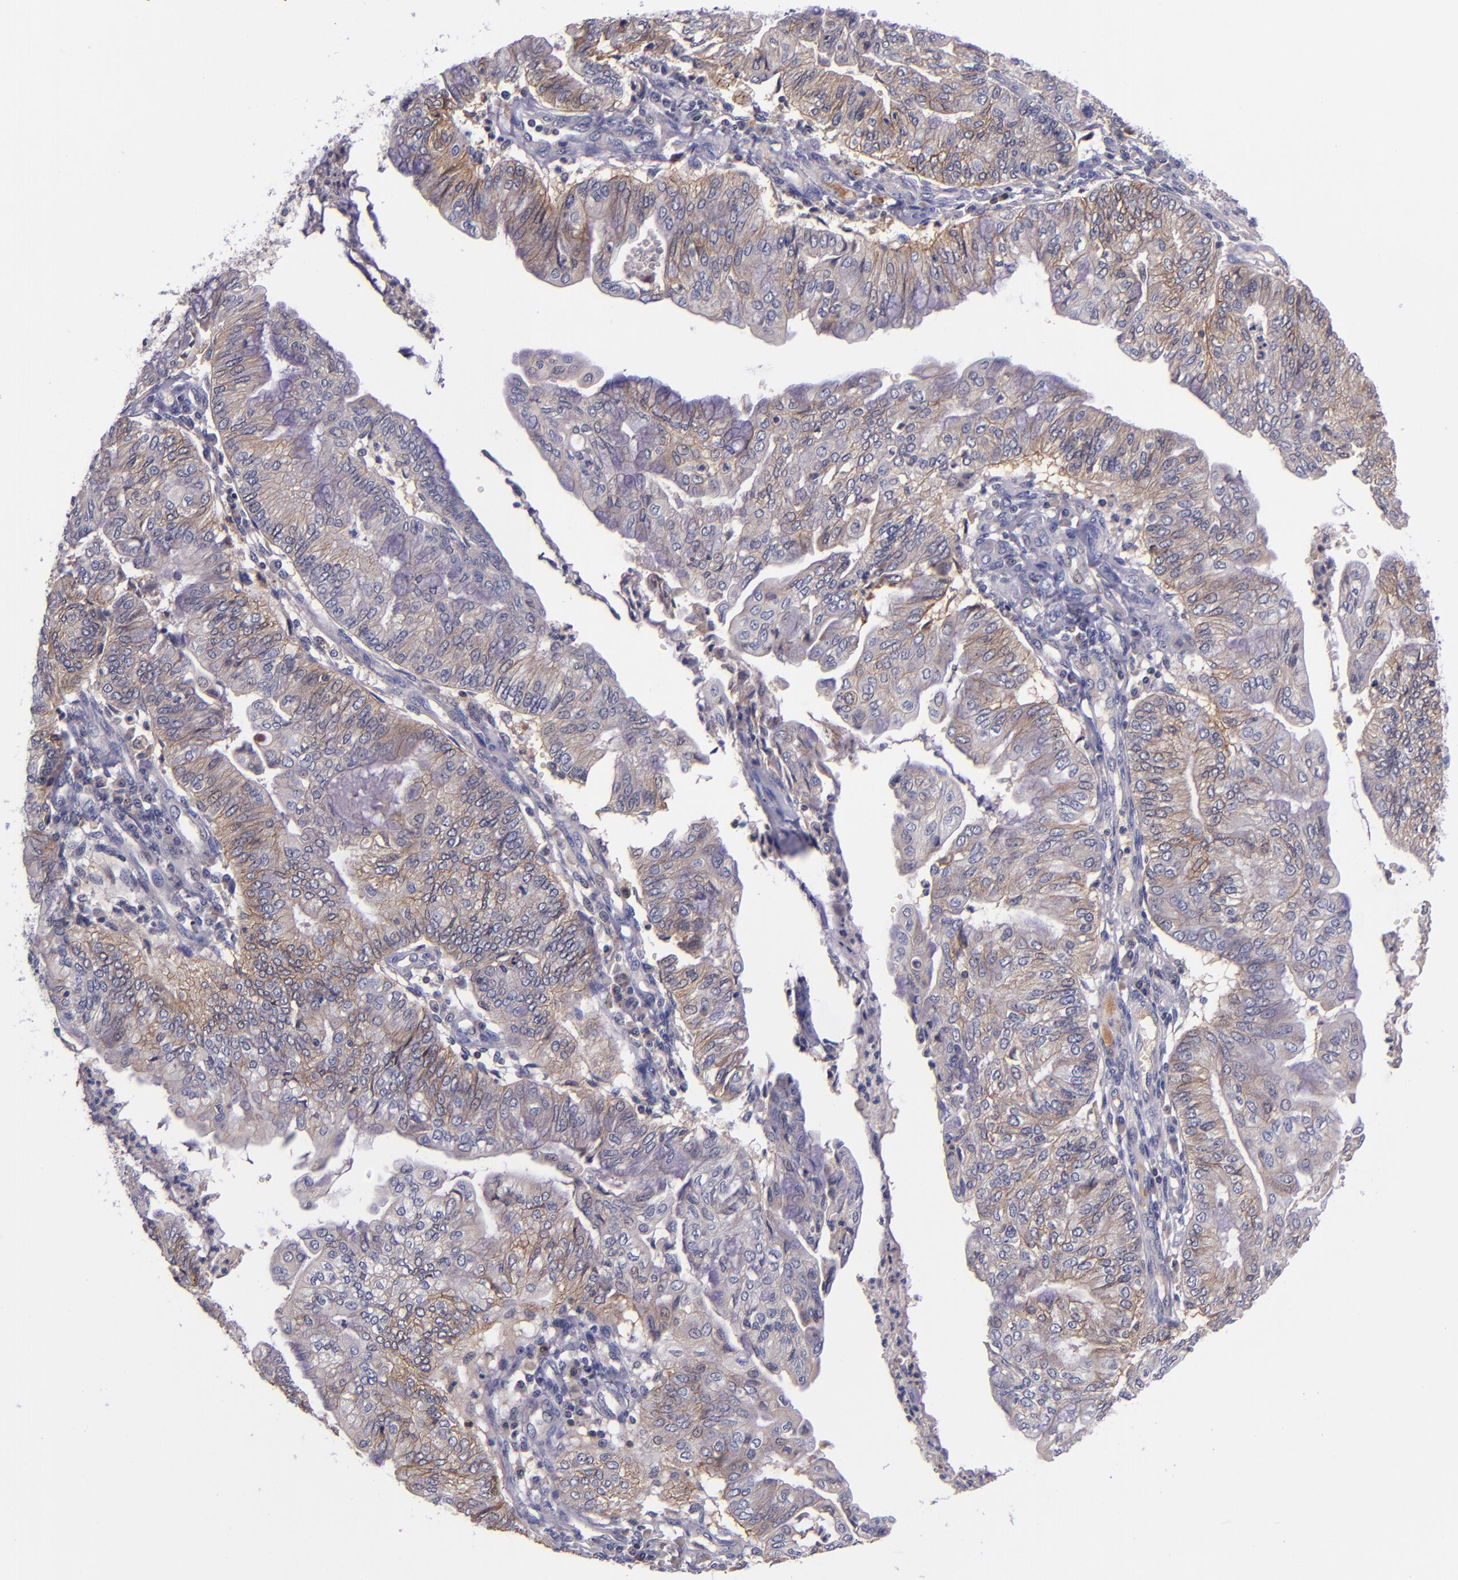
{"staining": {"intensity": "moderate", "quantity": ">75%", "location": "cytoplasmic/membranous"}, "tissue": "endometrial cancer", "cell_type": "Tumor cells", "image_type": "cancer", "snomed": [{"axis": "morphology", "description": "Adenocarcinoma, NOS"}, {"axis": "topography", "description": "Endometrium"}], "caption": "High-power microscopy captured an IHC histopathology image of endometrial adenocarcinoma, revealing moderate cytoplasmic/membranous positivity in approximately >75% of tumor cells.", "gene": "RBP4", "patient": {"sex": "female", "age": 59}}